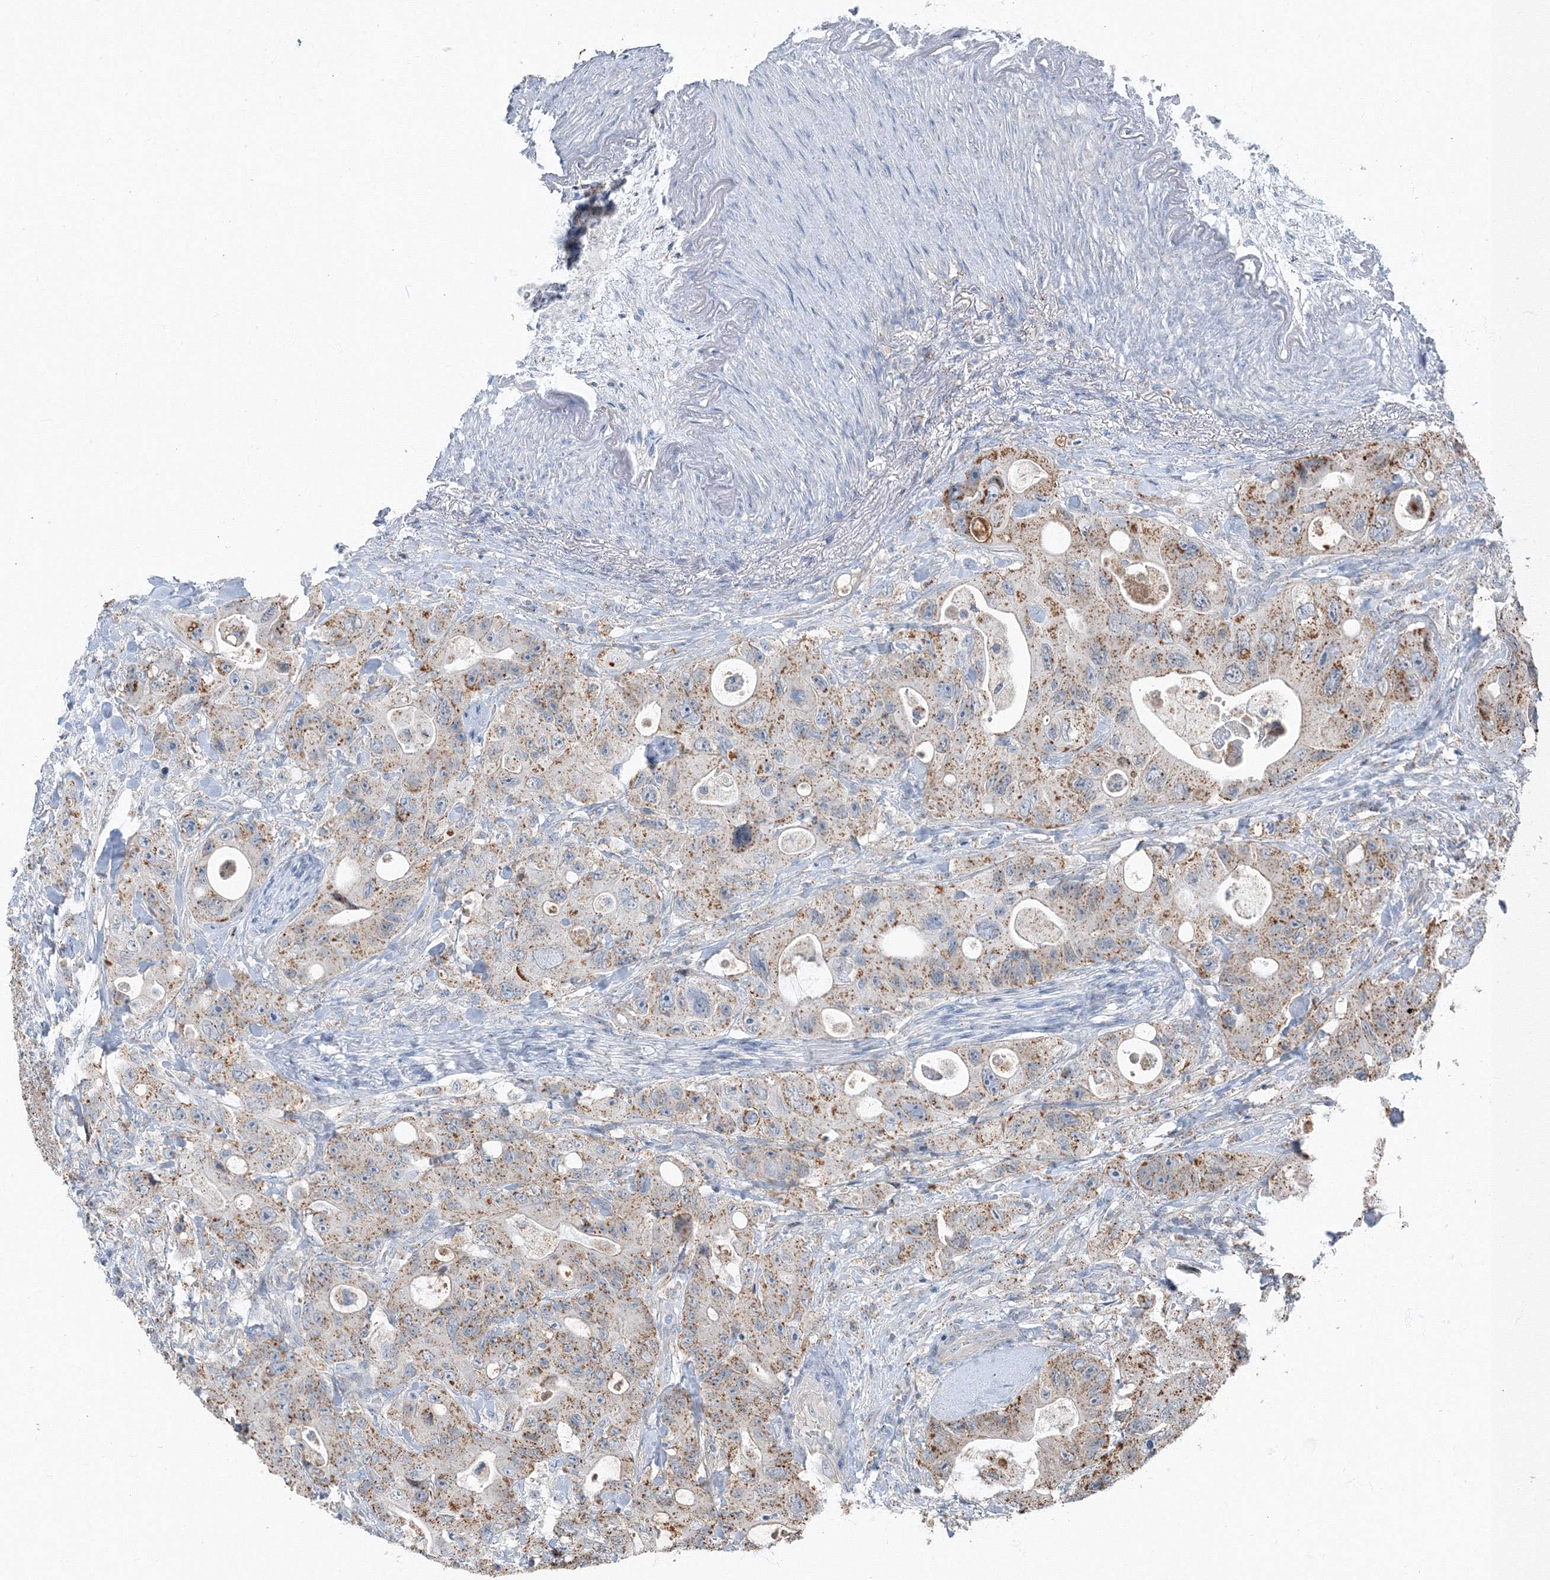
{"staining": {"intensity": "moderate", "quantity": ">75%", "location": "cytoplasmic/membranous"}, "tissue": "colorectal cancer", "cell_type": "Tumor cells", "image_type": "cancer", "snomed": [{"axis": "morphology", "description": "Adenocarcinoma, NOS"}, {"axis": "topography", "description": "Colon"}], "caption": "Adenocarcinoma (colorectal) tissue exhibits moderate cytoplasmic/membranous positivity in approximately >75% of tumor cells, visualized by immunohistochemistry.", "gene": "AASDH", "patient": {"sex": "female", "age": 46}}